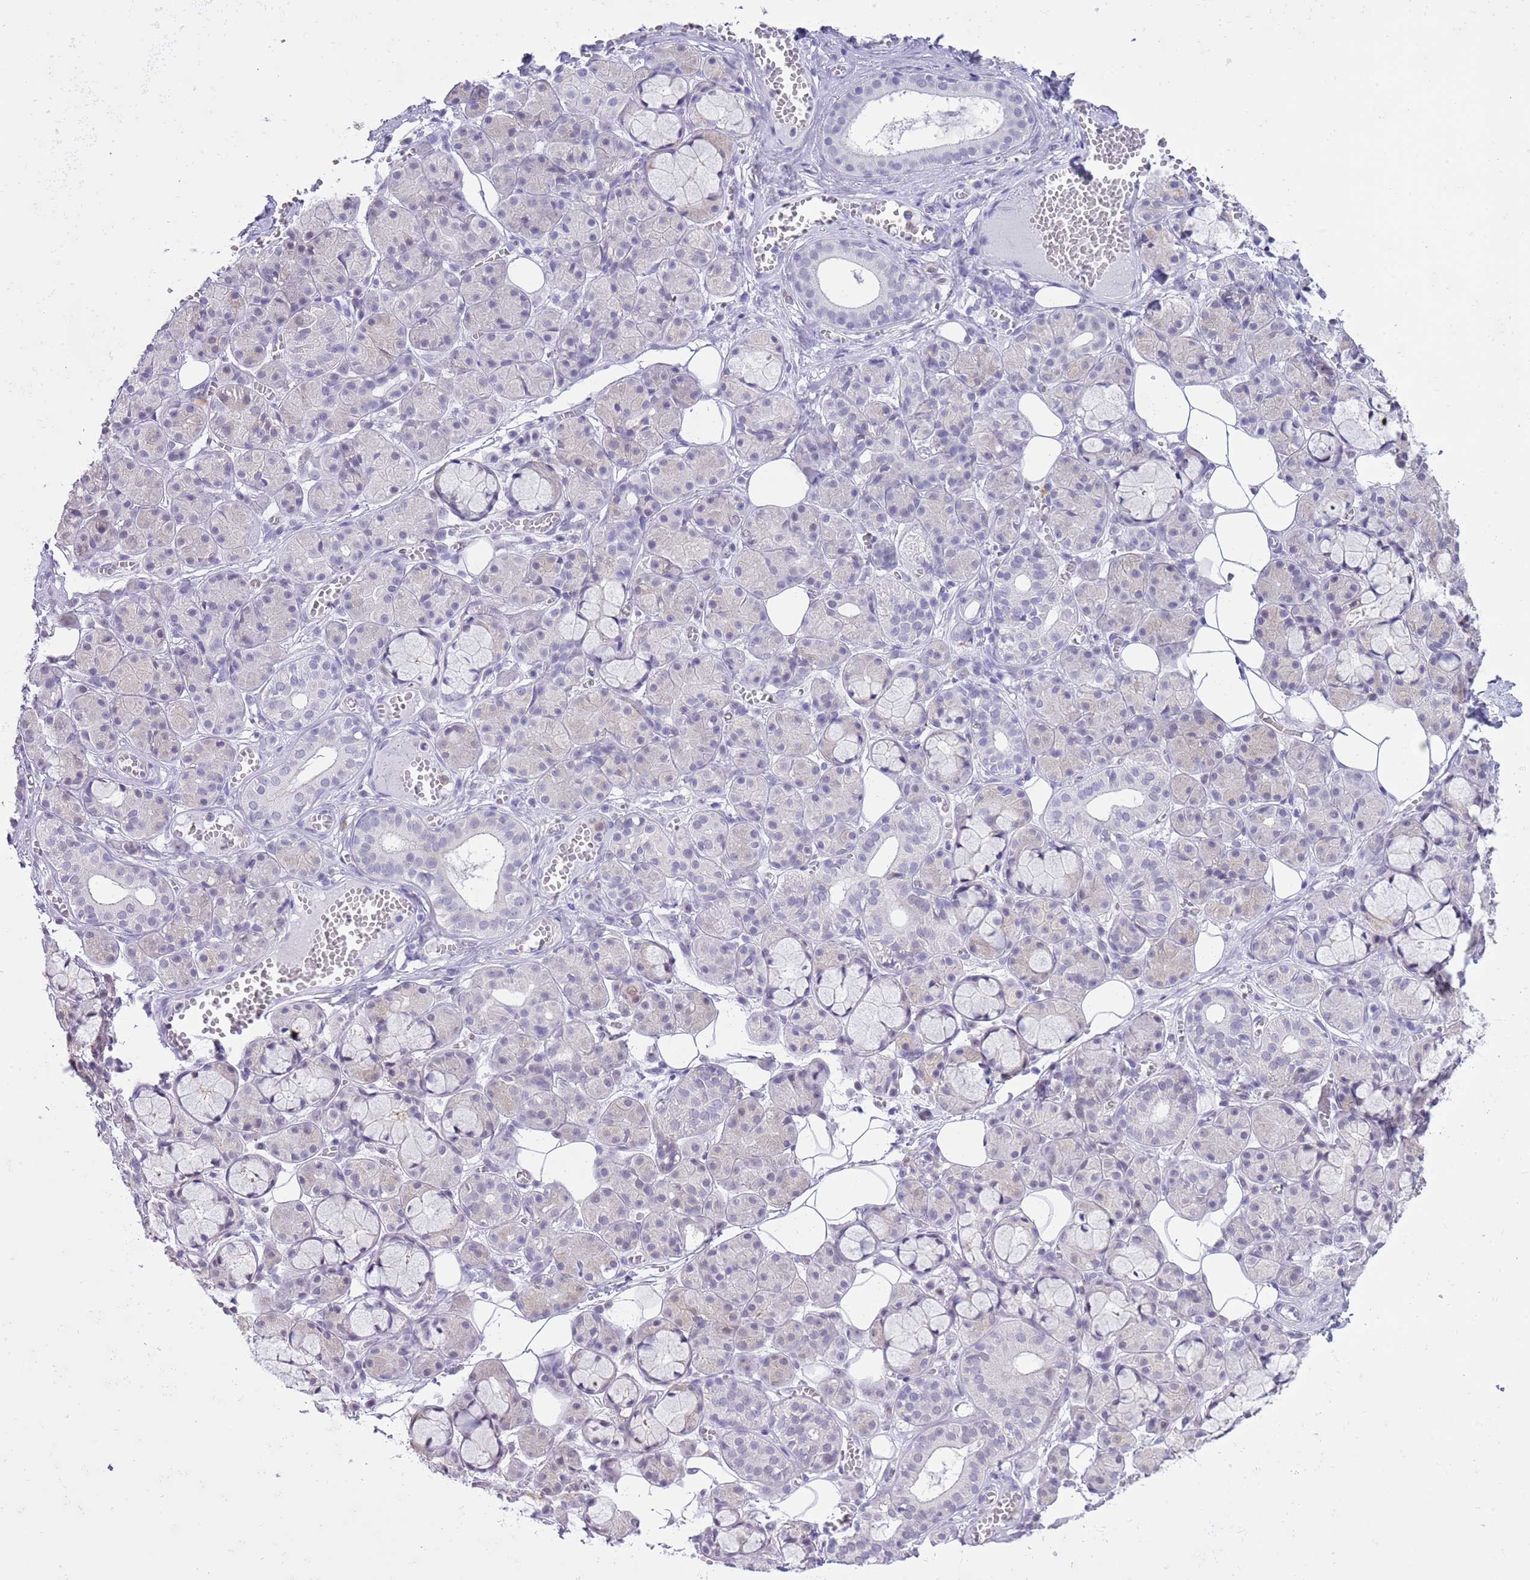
{"staining": {"intensity": "negative", "quantity": "none", "location": "none"}, "tissue": "salivary gland", "cell_type": "Glandular cells", "image_type": "normal", "snomed": [{"axis": "morphology", "description": "Normal tissue, NOS"}, {"axis": "topography", "description": "Salivary gland"}], "caption": "Salivary gland stained for a protein using IHC shows no staining glandular cells.", "gene": "PPP1R17", "patient": {"sex": "male", "age": 63}}